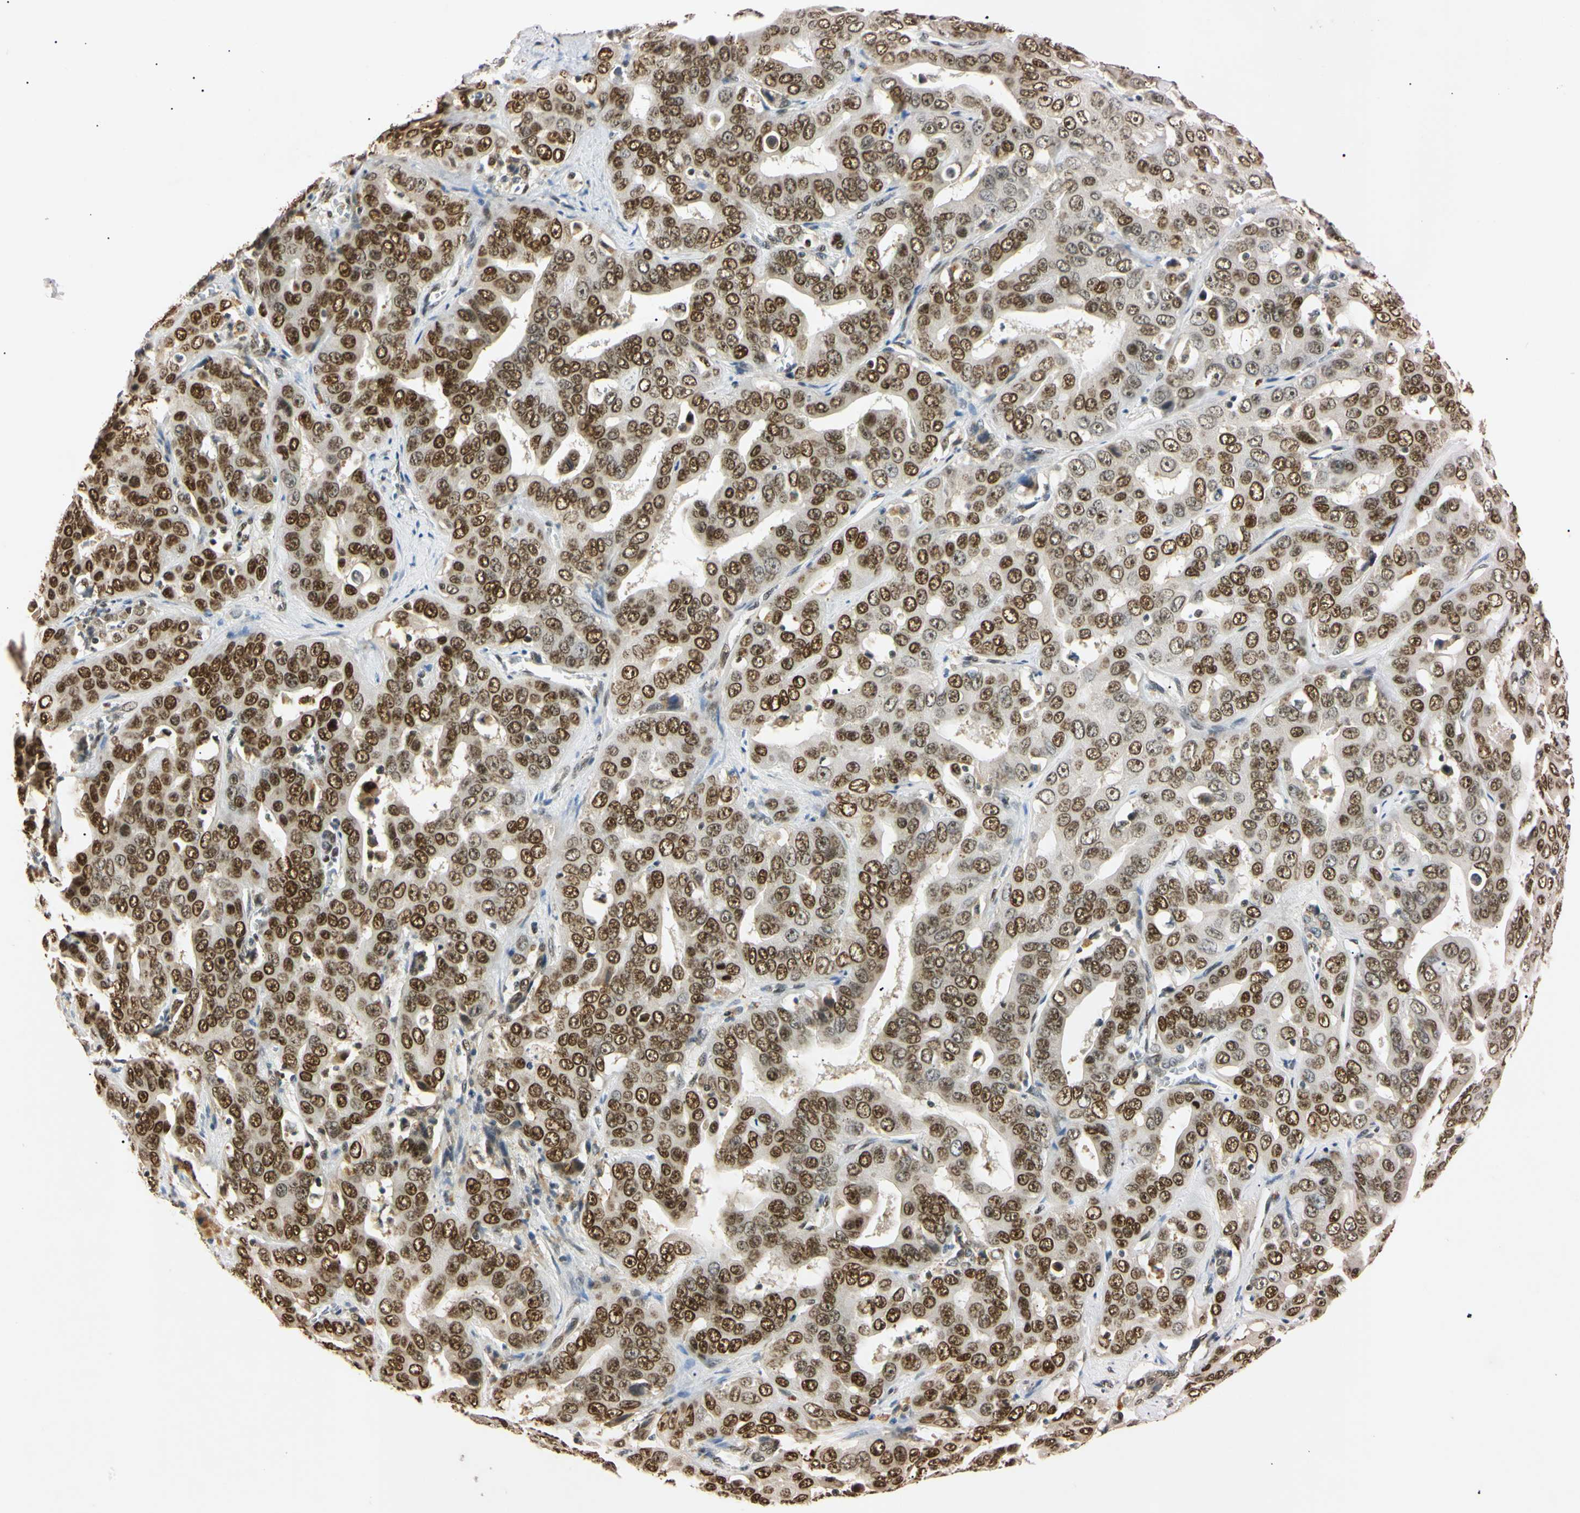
{"staining": {"intensity": "strong", "quantity": ">75%", "location": "nuclear"}, "tissue": "liver cancer", "cell_type": "Tumor cells", "image_type": "cancer", "snomed": [{"axis": "morphology", "description": "Cholangiocarcinoma"}, {"axis": "topography", "description": "Liver"}], "caption": "Tumor cells demonstrate strong nuclear expression in about >75% of cells in liver cancer.", "gene": "SMARCA5", "patient": {"sex": "female", "age": 52}}